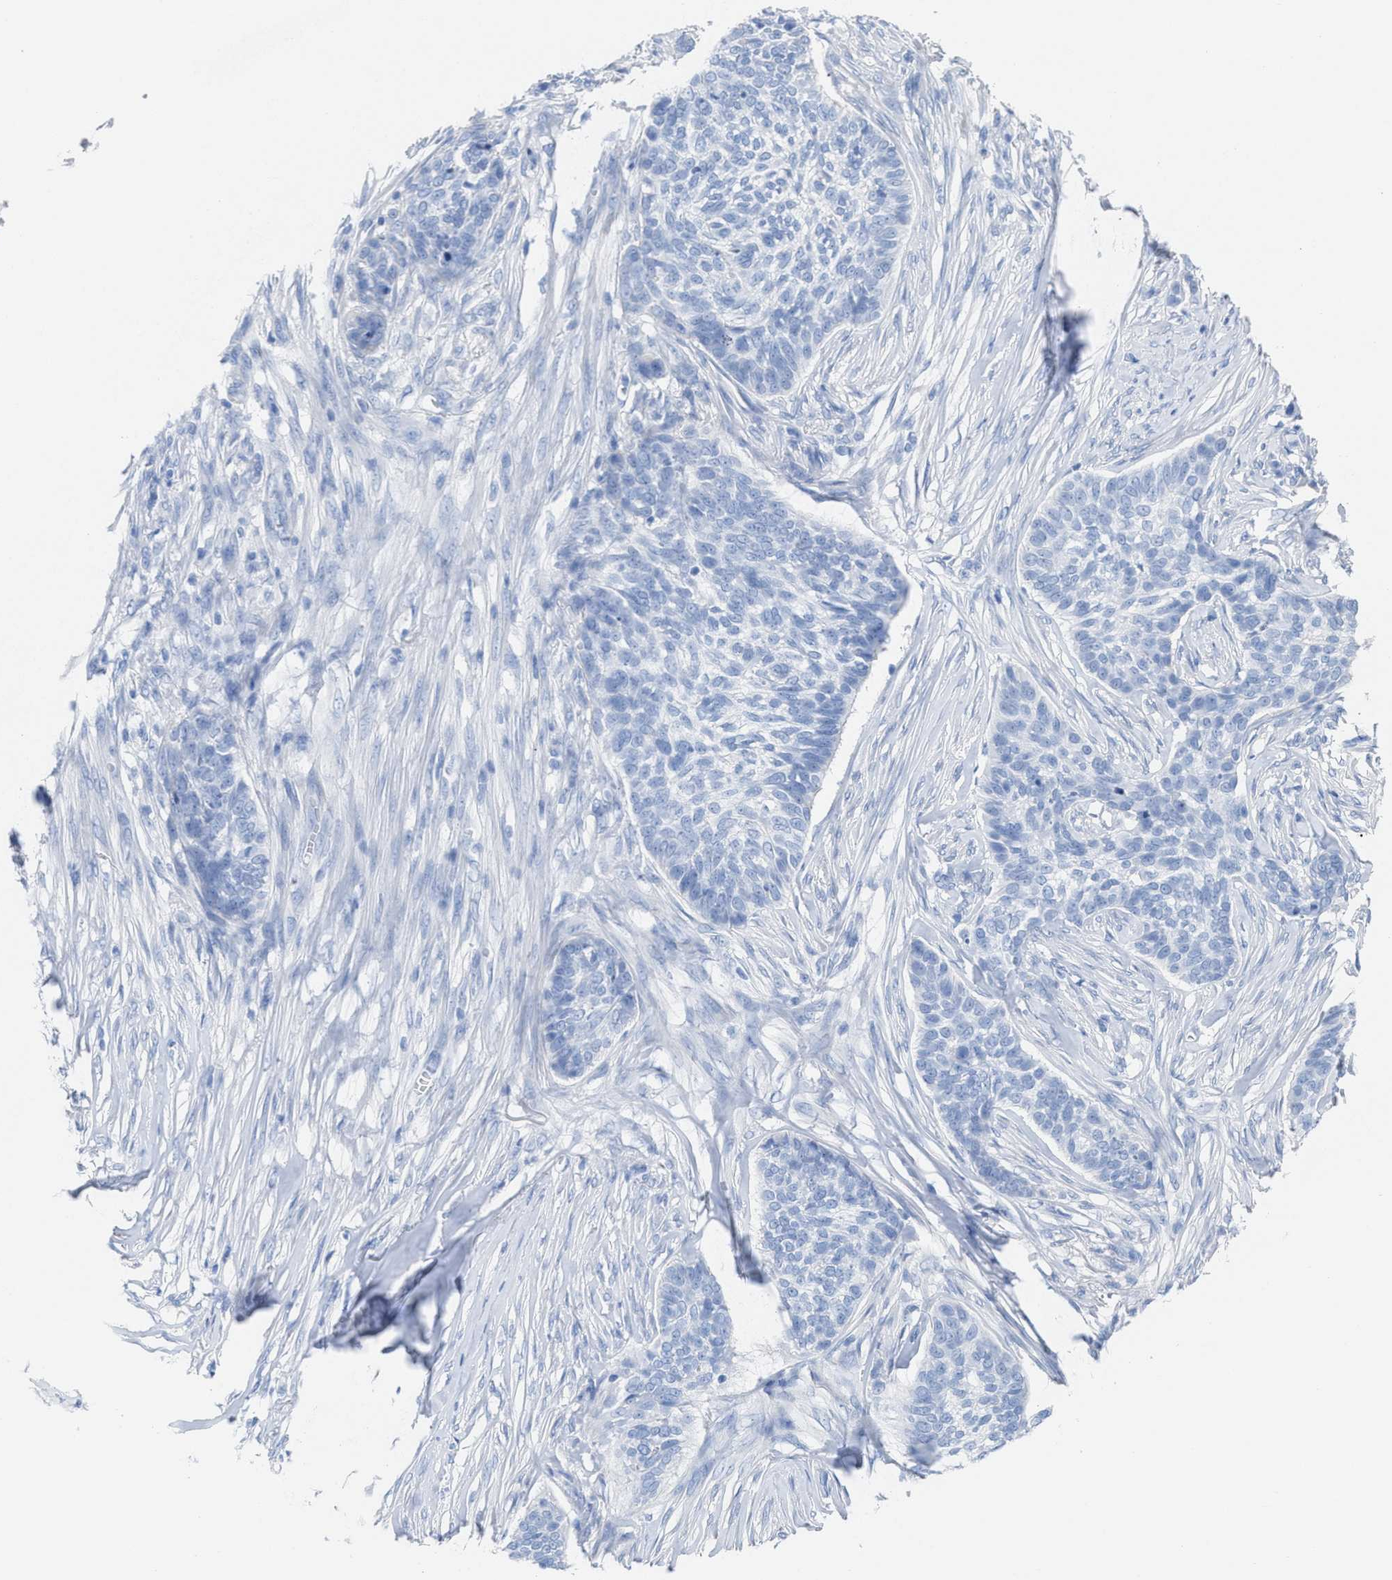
{"staining": {"intensity": "negative", "quantity": "none", "location": "none"}, "tissue": "skin cancer", "cell_type": "Tumor cells", "image_type": "cancer", "snomed": [{"axis": "morphology", "description": "Basal cell carcinoma"}, {"axis": "topography", "description": "Skin"}], "caption": "Histopathology image shows no protein positivity in tumor cells of skin cancer tissue.", "gene": "CPA1", "patient": {"sex": "male", "age": 85}}